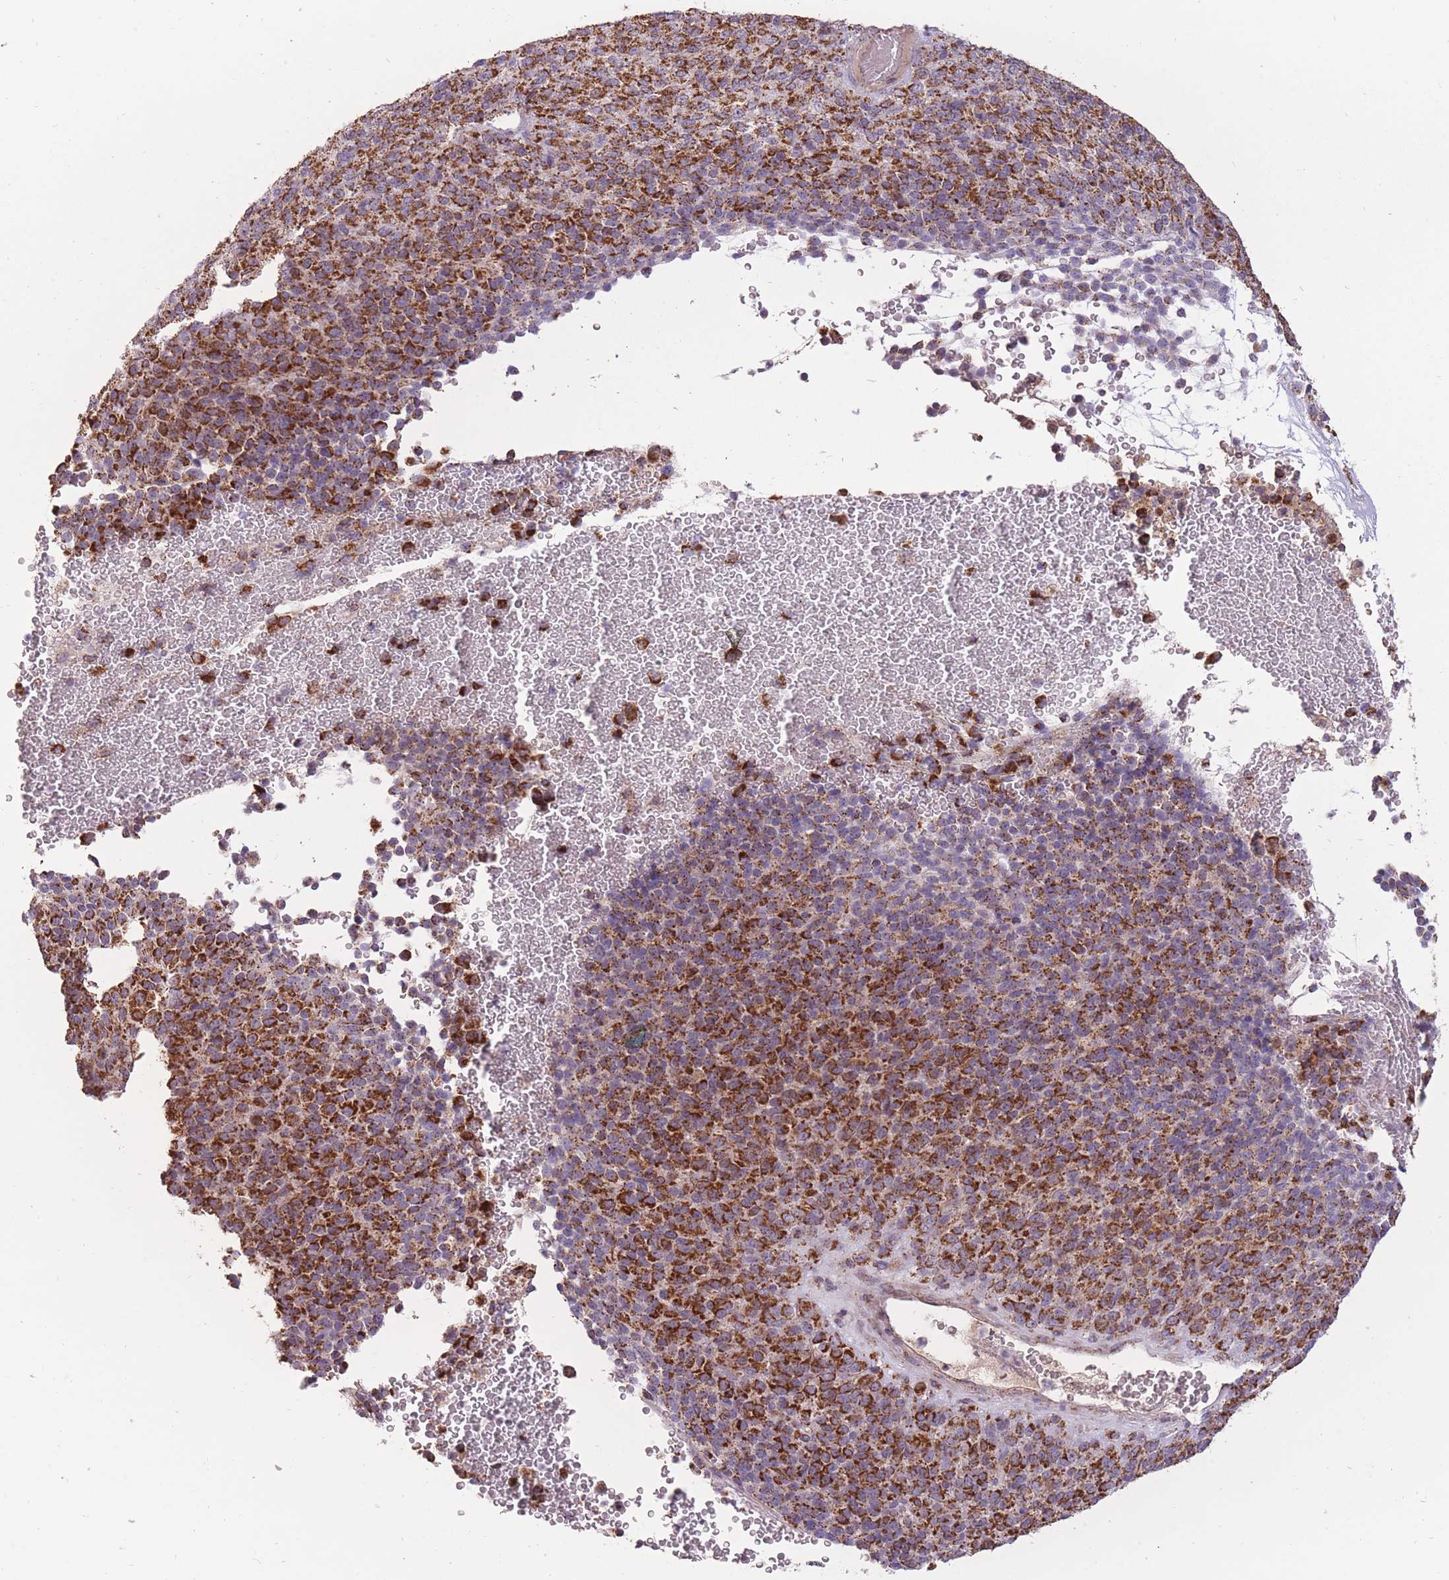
{"staining": {"intensity": "strong", "quantity": ">75%", "location": "cytoplasmic/membranous"}, "tissue": "melanoma", "cell_type": "Tumor cells", "image_type": "cancer", "snomed": [{"axis": "morphology", "description": "Malignant melanoma, Metastatic site"}, {"axis": "topography", "description": "Brain"}], "caption": "Immunohistochemistry (IHC) image of malignant melanoma (metastatic site) stained for a protein (brown), which displays high levels of strong cytoplasmic/membranous staining in approximately >75% of tumor cells.", "gene": "LIN7C", "patient": {"sex": "female", "age": 56}}